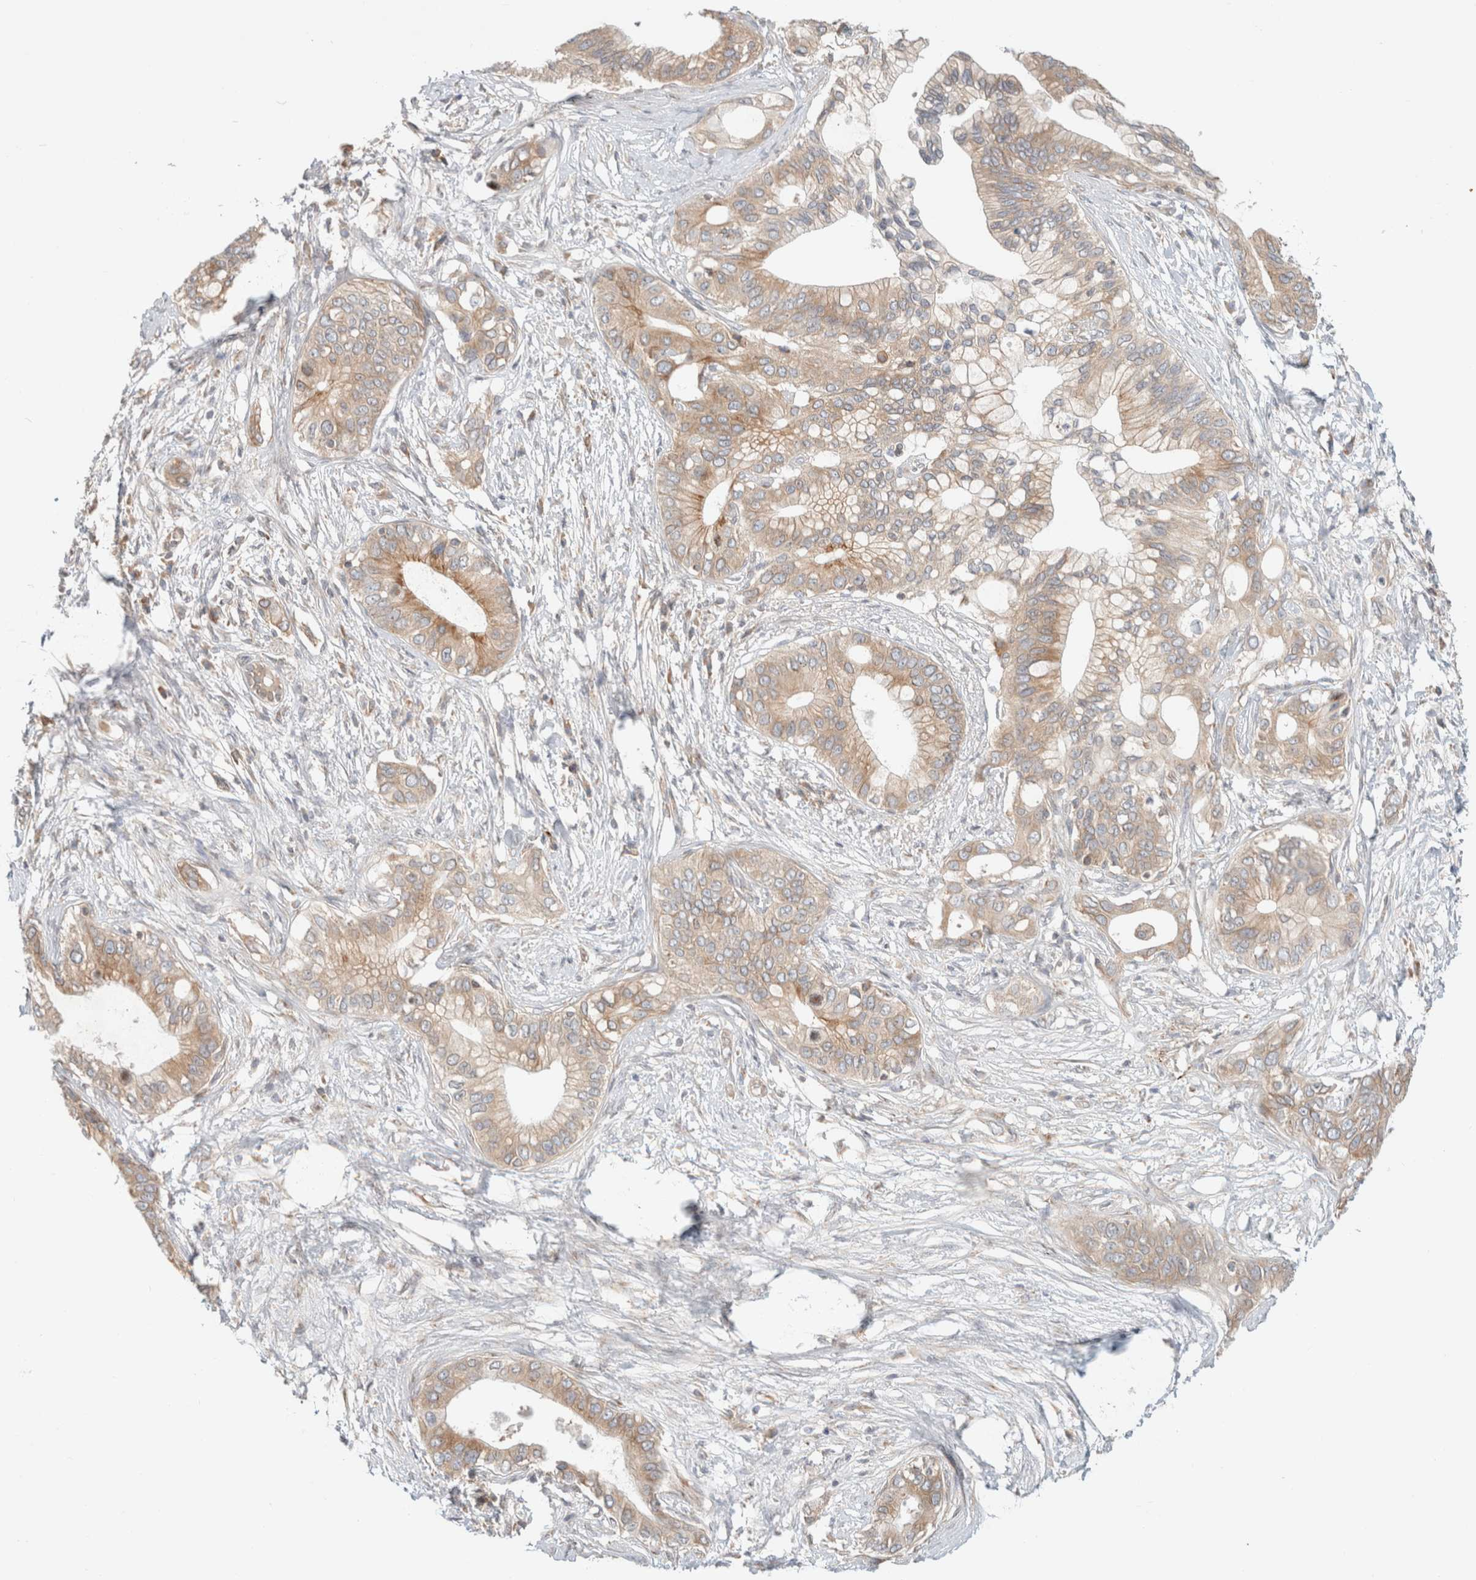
{"staining": {"intensity": "weak", "quantity": ">75%", "location": "cytoplasmic/membranous"}, "tissue": "pancreatic cancer", "cell_type": "Tumor cells", "image_type": "cancer", "snomed": [{"axis": "morphology", "description": "Normal tissue, NOS"}, {"axis": "morphology", "description": "Adenocarcinoma, NOS"}, {"axis": "topography", "description": "Pancreas"}, {"axis": "topography", "description": "Peripheral nerve tissue"}], "caption": "A brown stain labels weak cytoplasmic/membranous expression of a protein in human pancreatic cancer (adenocarcinoma) tumor cells. Nuclei are stained in blue.", "gene": "MARK3", "patient": {"sex": "male", "age": 59}}